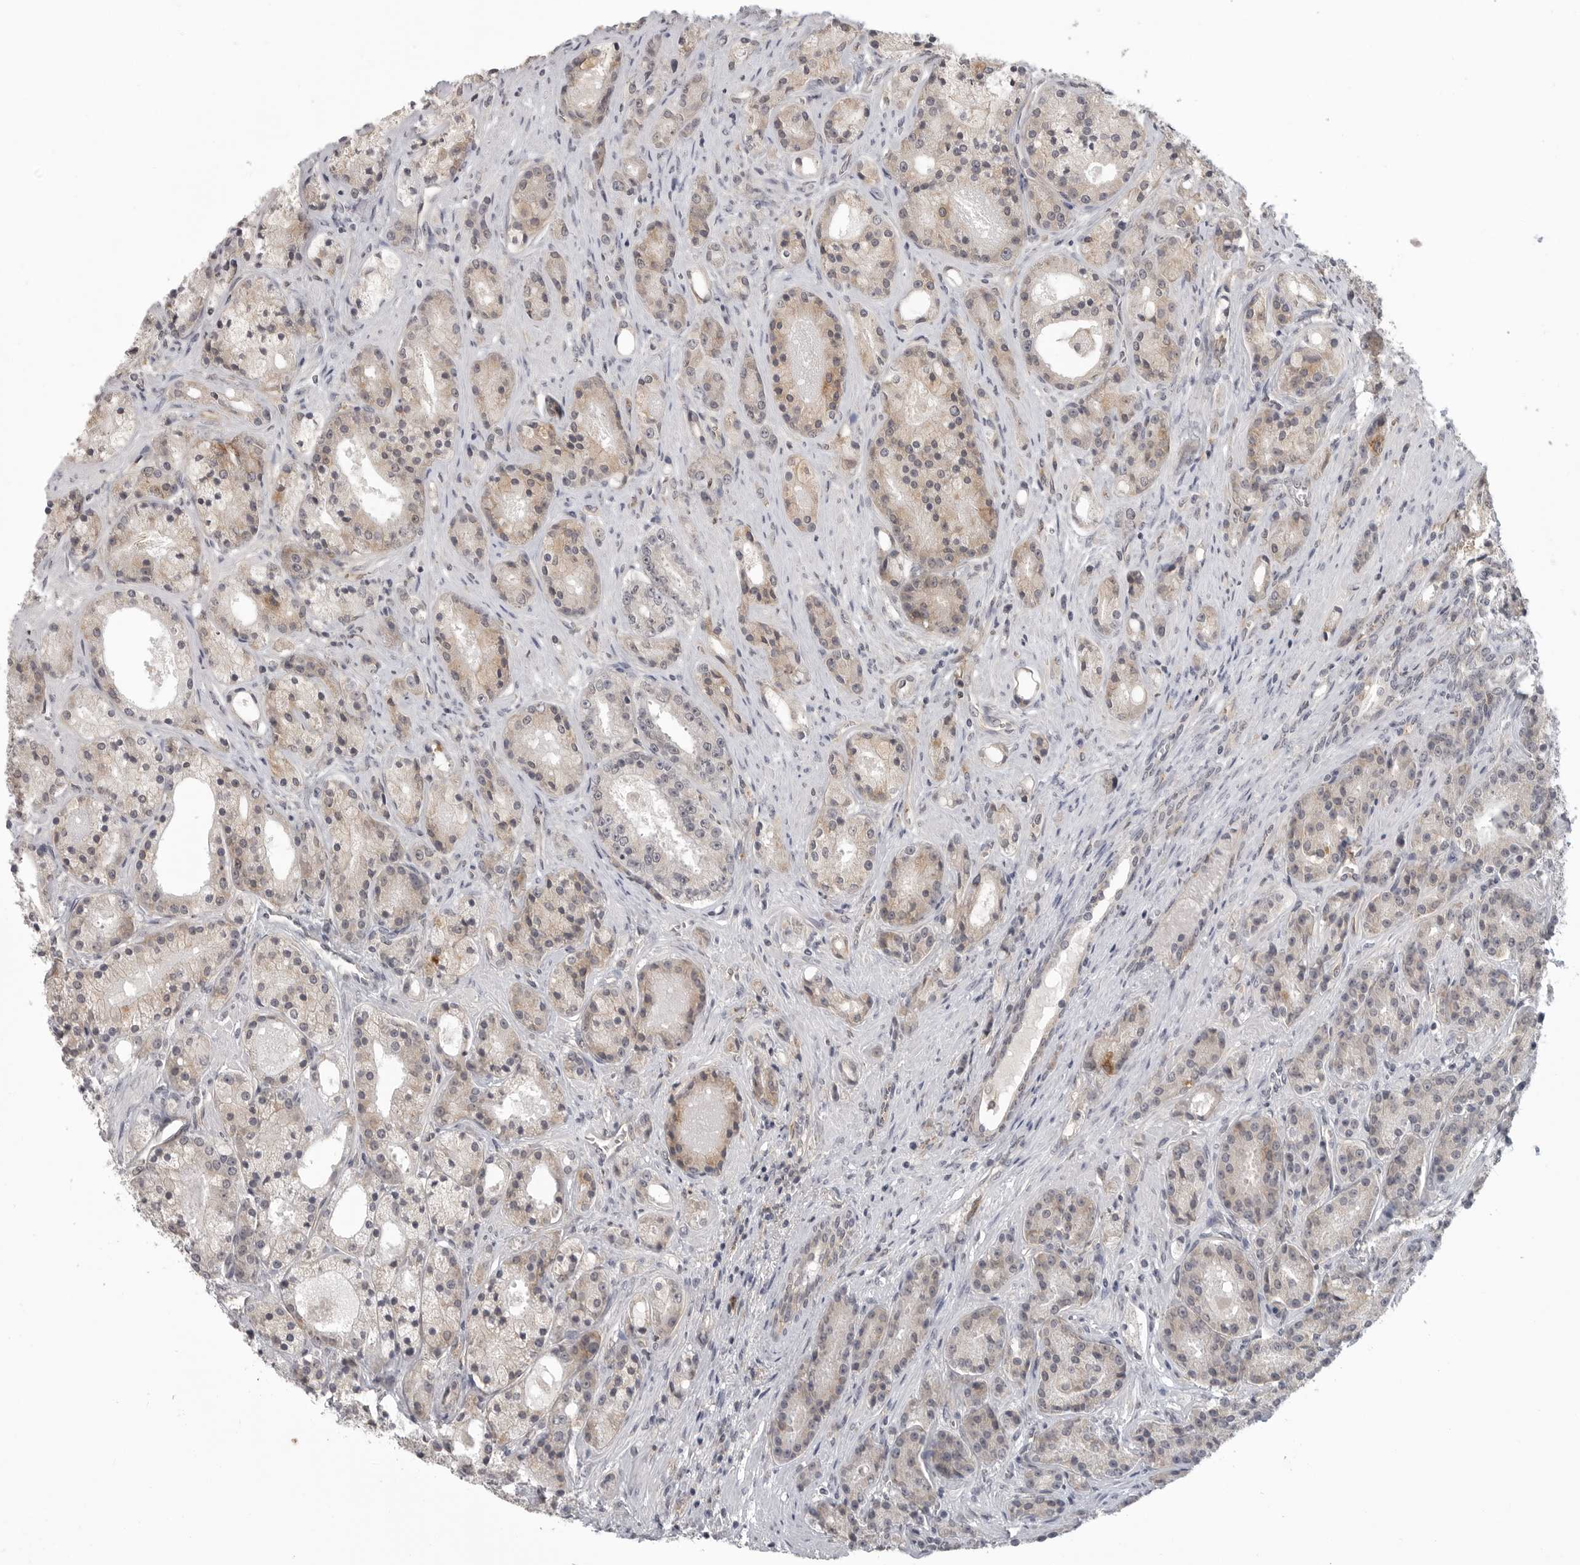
{"staining": {"intensity": "weak", "quantity": "25%-75%", "location": "cytoplasmic/membranous"}, "tissue": "prostate cancer", "cell_type": "Tumor cells", "image_type": "cancer", "snomed": [{"axis": "morphology", "description": "Adenocarcinoma, High grade"}, {"axis": "topography", "description": "Prostate"}], "caption": "A low amount of weak cytoplasmic/membranous positivity is present in approximately 25%-75% of tumor cells in prostate cancer (high-grade adenocarcinoma) tissue. (Stains: DAB in brown, nuclei in blue, Microscopy: brightfield microscopy at high magnification).", "gene": "IFNGR1", "patient": {"sex": "male", "age": 60}}